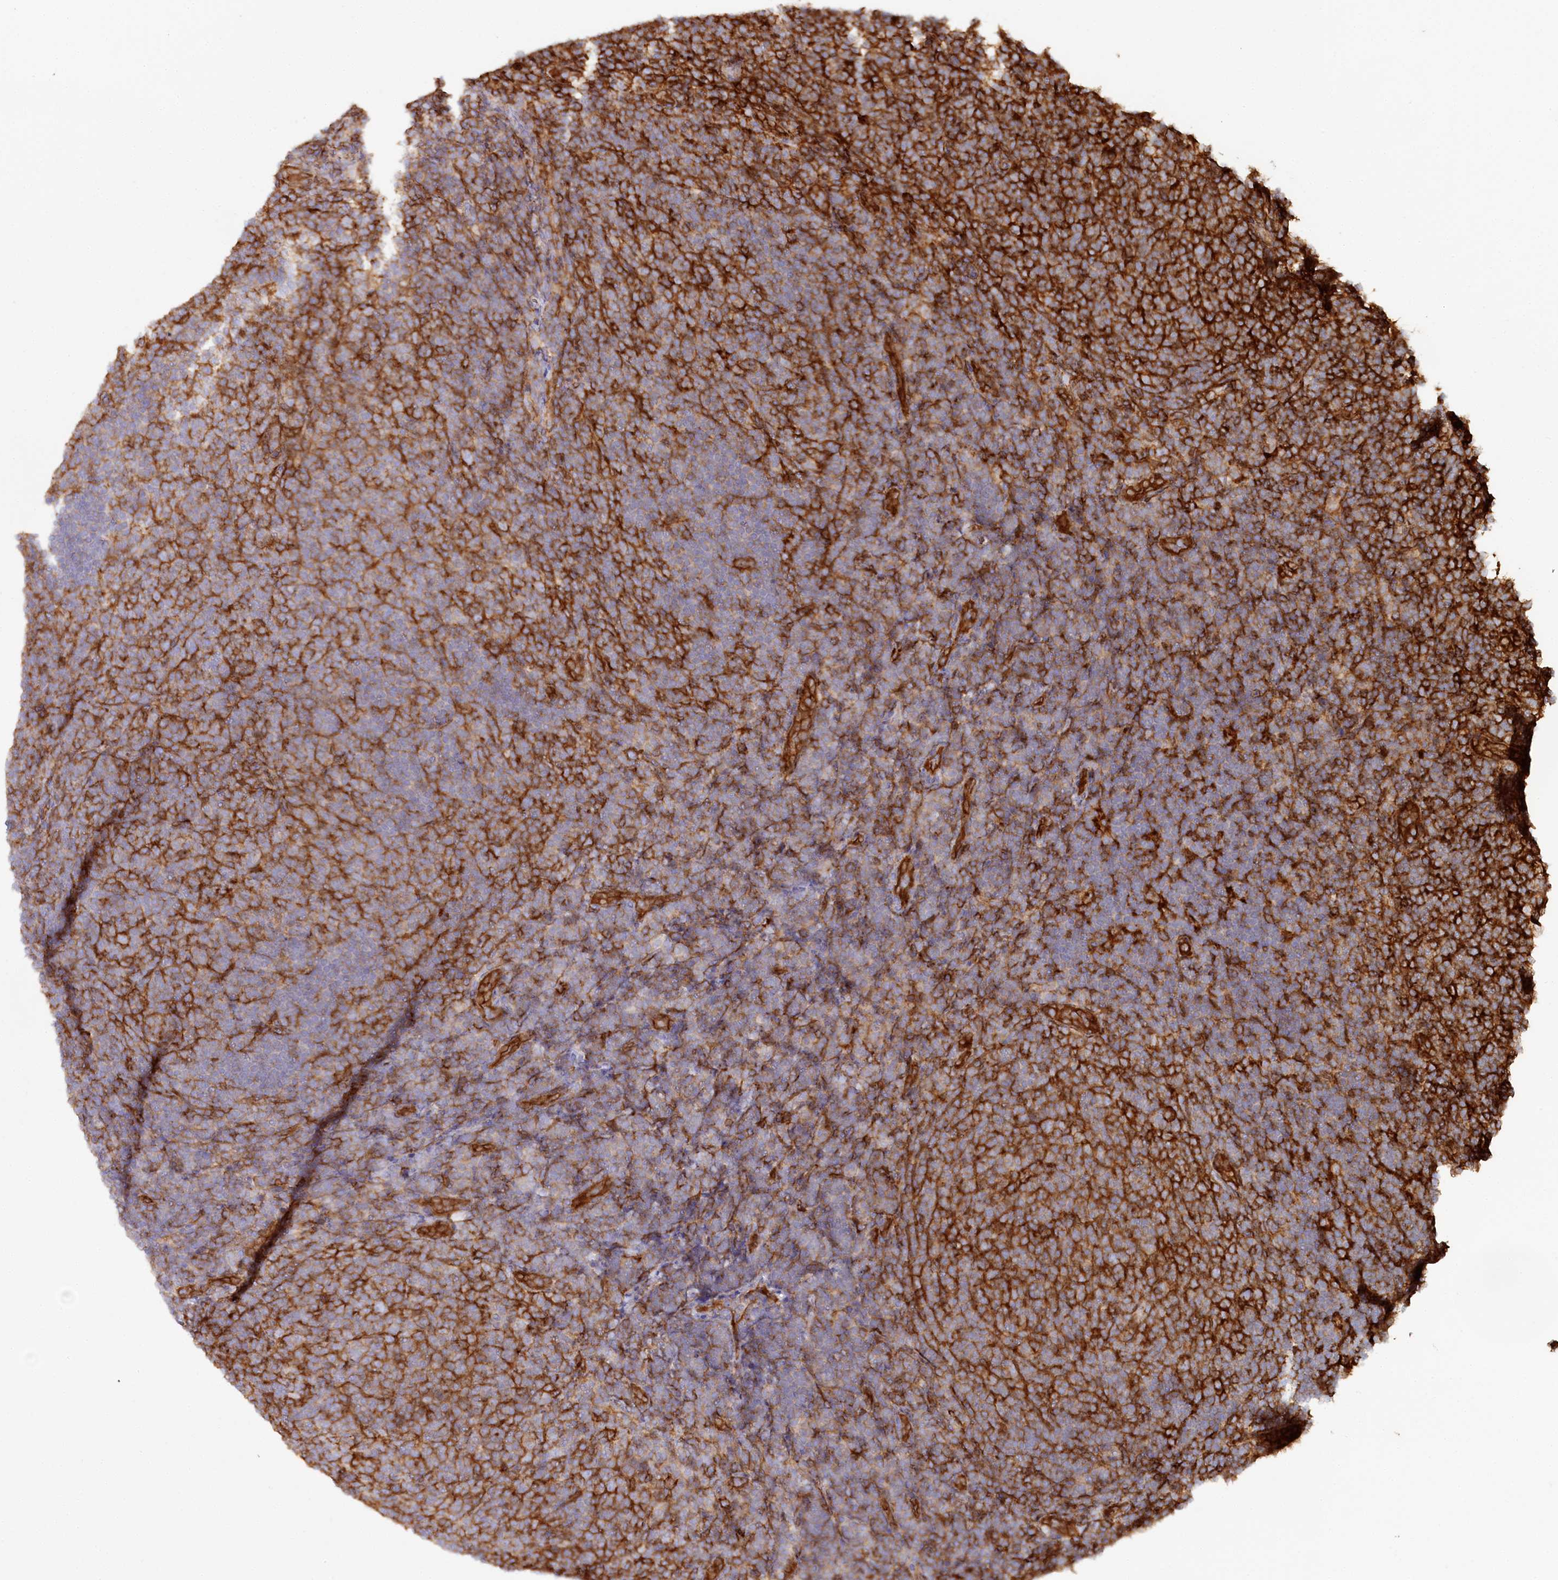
{"staining": {"intensity": "negative", "quantity": "none", "location": "none"}, "tissue": "lymphoma", "cell_type": "Tumor cells", "image_type": "cancer", "snomed": [{"axis": "morphology", "description": "Malignant lymphoma, non-Hodgkin's type, Low grade"}, {"axis": "topography", "description": "Lymph node"}], "caption": "Immunohistochemical staining of human lymphoma shows no significant expression in tumor cells.", "gene": "RBP5", "patient": {"sex": "male", "age": 66}}